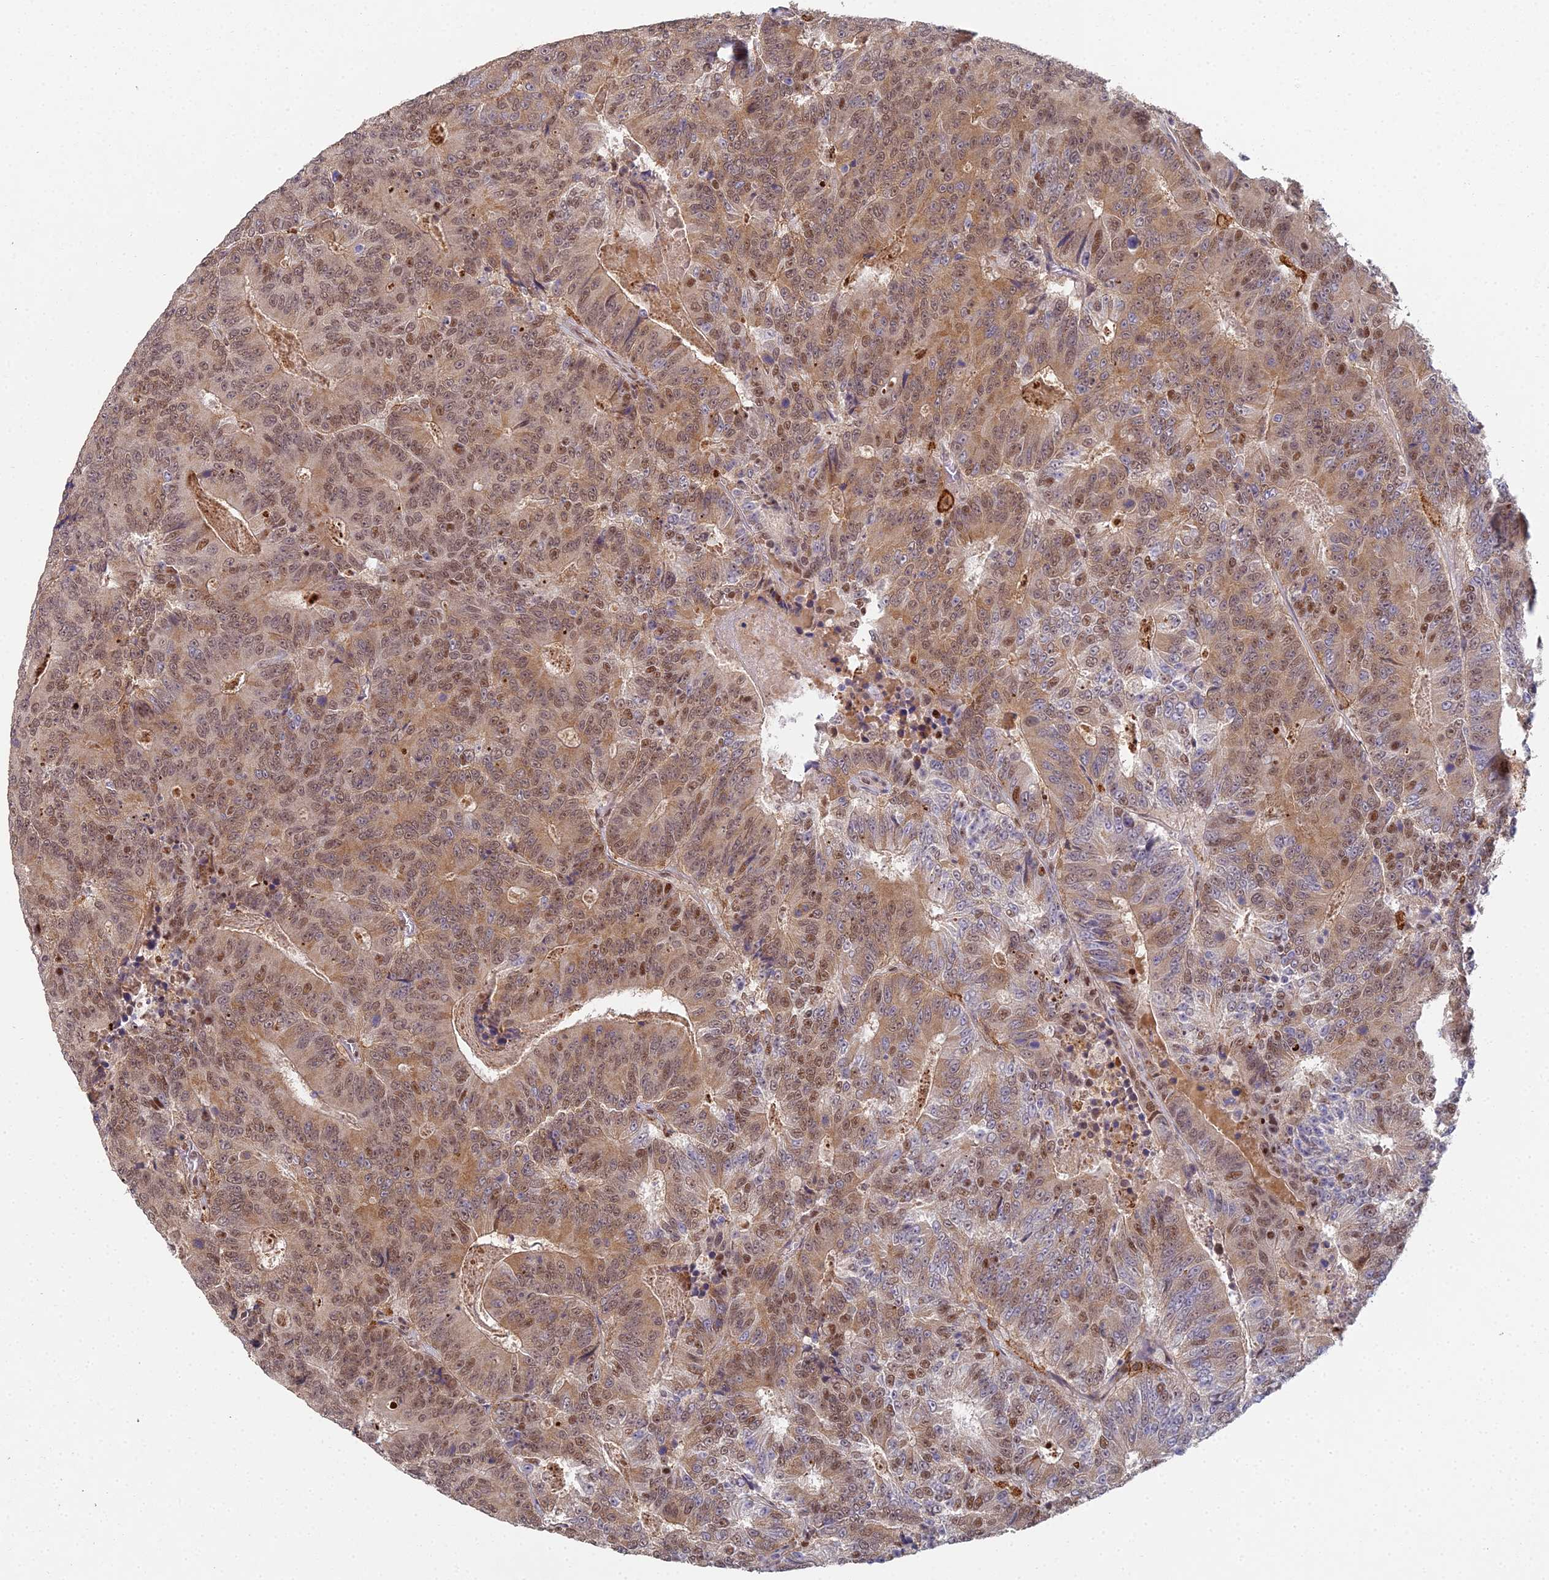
{"staining": {"intensity": "moderate", "quantity": ">75%", "location": "cytoplasmic/membranous,nuclear"}, "tissue": "colorectal cancer", "cell_type": "Tumor cells", "image_type": "cancer", "snomed": [{"axis": "morphology", "description": "Adenocarcinoma, NOS"}, {"axis": "topography", "description": "Colon"}], "caption": "Immunohistochemical staining of colorectal cancer displays medium levels of moderate cytoplasmic/membranous and nuclear expression in about >75% of tumor cells.", "gene": "ABHD17A", "patient": {"sex": "male", "age": 83}}